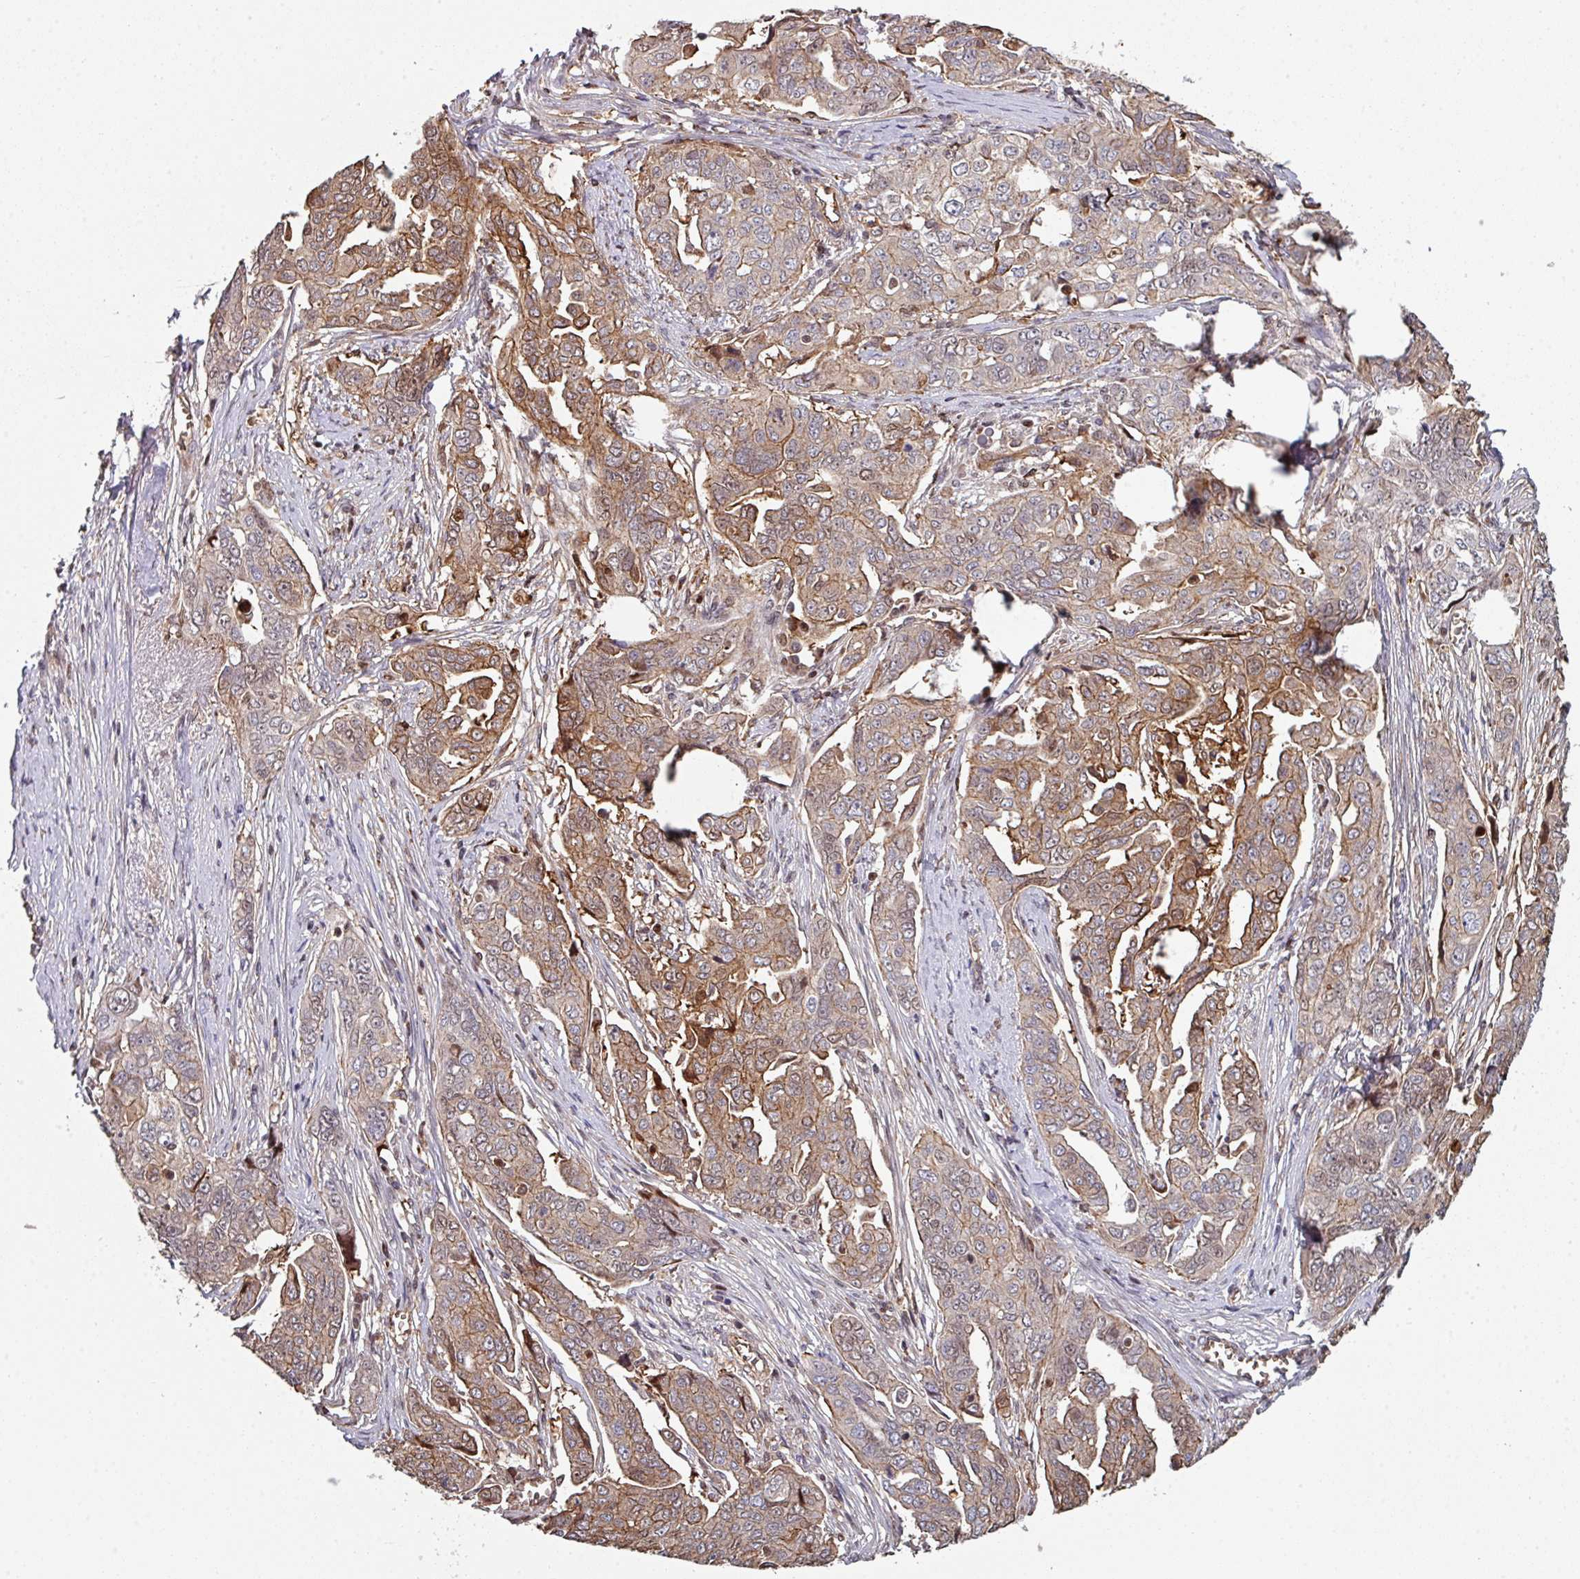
{"staining": {"intensity": "moderate", "quantity": "25%-75%", "location": "cytoplasmic/membranous"}, "tissue": "ovarian cancer", "cell_type": "Tumor cells", "image_type": "cancer", "snomed": [{"axis": "morphology", "description": "Carcinoma, endometroid"}, {"axis": "topography", "description": "Ovary"}], "caption": "Immunohistochemistry staining of endometroid carcinoma (ovarian), which exhibits medium levels of moderate cytoplasmic/membranous positivity in about 25%-75% of tumor cells indicating moderate cytoplasmic/membranous protein expression. The staining was performed using DAB (3,3'-diaminobenzidine) (brown) for protein detection and nuclei were counterstained in hematoxylin (blue).", "gene": "ANO9", "patient": {"sex": "female", "age": 70}}